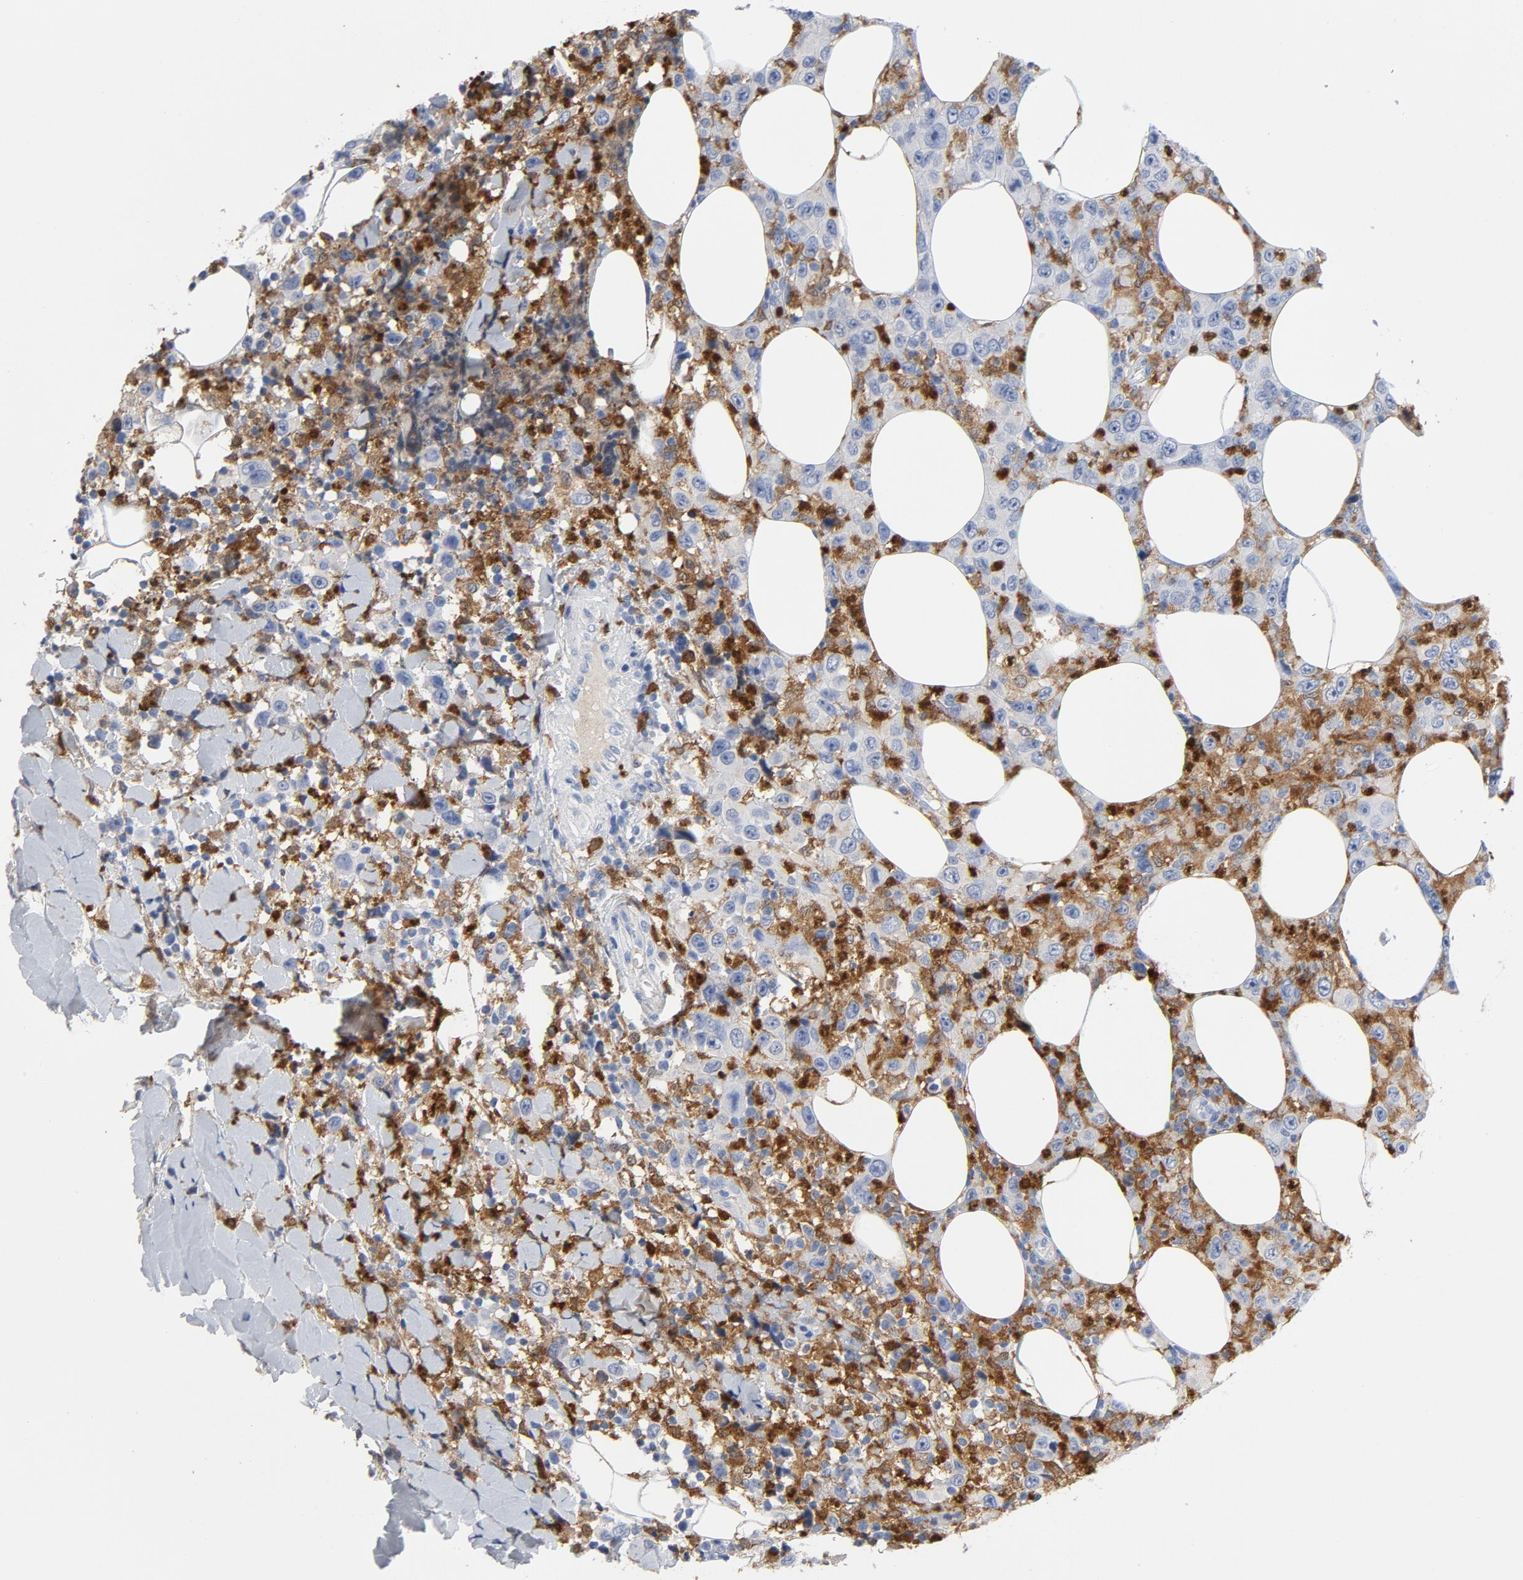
{"staining": {"intensity": "negative", "quantity": "none", "location": "none"}, "tissue": "thyroid cancer", "cell_type": "Tumor cells", "image_type": "cancer", "snomed": [{"axis": "morphology", "description": "Carcinoma, NOS"}, {"axis": "topography", "description": "Thyroid gland"}], "caption": "Image shows no significant protein positivity in tumor cells of thyroid cancer.", "gene": "NCF1", "patient": {"sex": "female", "age": 77}}